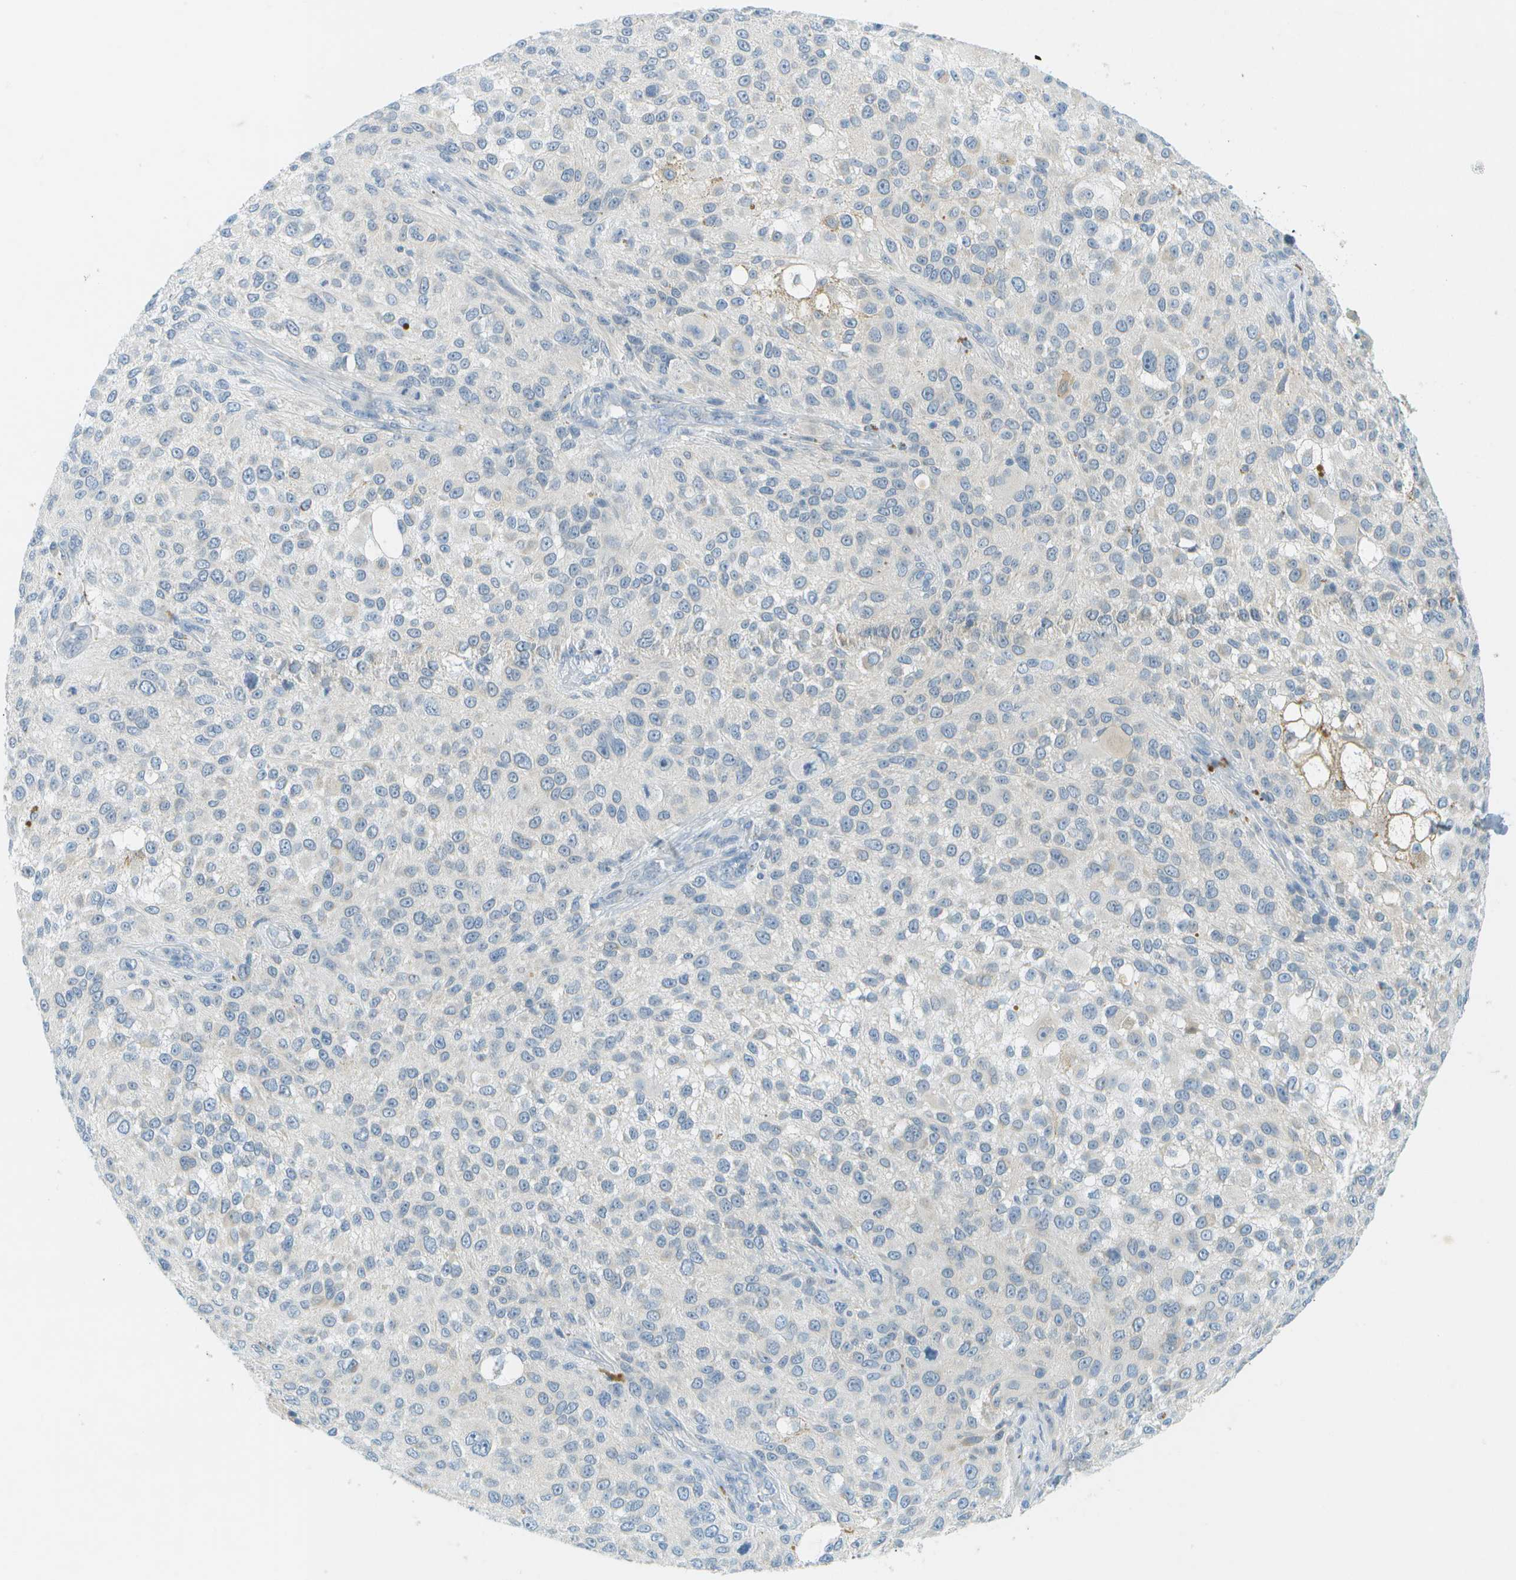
{"staining": {"intensity": "negative", "quantity": "none", "location": "none"}, "tissue": "melanoma", "cell_type": "Tumor cells", "image_type": "cancer", "snomed": [{"axis": "morphology", "description": "Necrosis, NOS"}, {"axis": "morphology", "description": "Malignant melanoma, NOS"}, {"axis": "topography", "description": "Skin"}], "caption": "This image is of melanoma stained with immunohistochemistry (IHC) to label a protein in brown with the nuclei are counter-stained blue. There is no staining in tumor cells. The staining is performed using DAB (3,3'-diaminobenzidine) brown chromogen with nuclei counter-stained in using hematoxylin.", "gene": "SMYD5", "patient": {"sex": "female", "age": 87}}